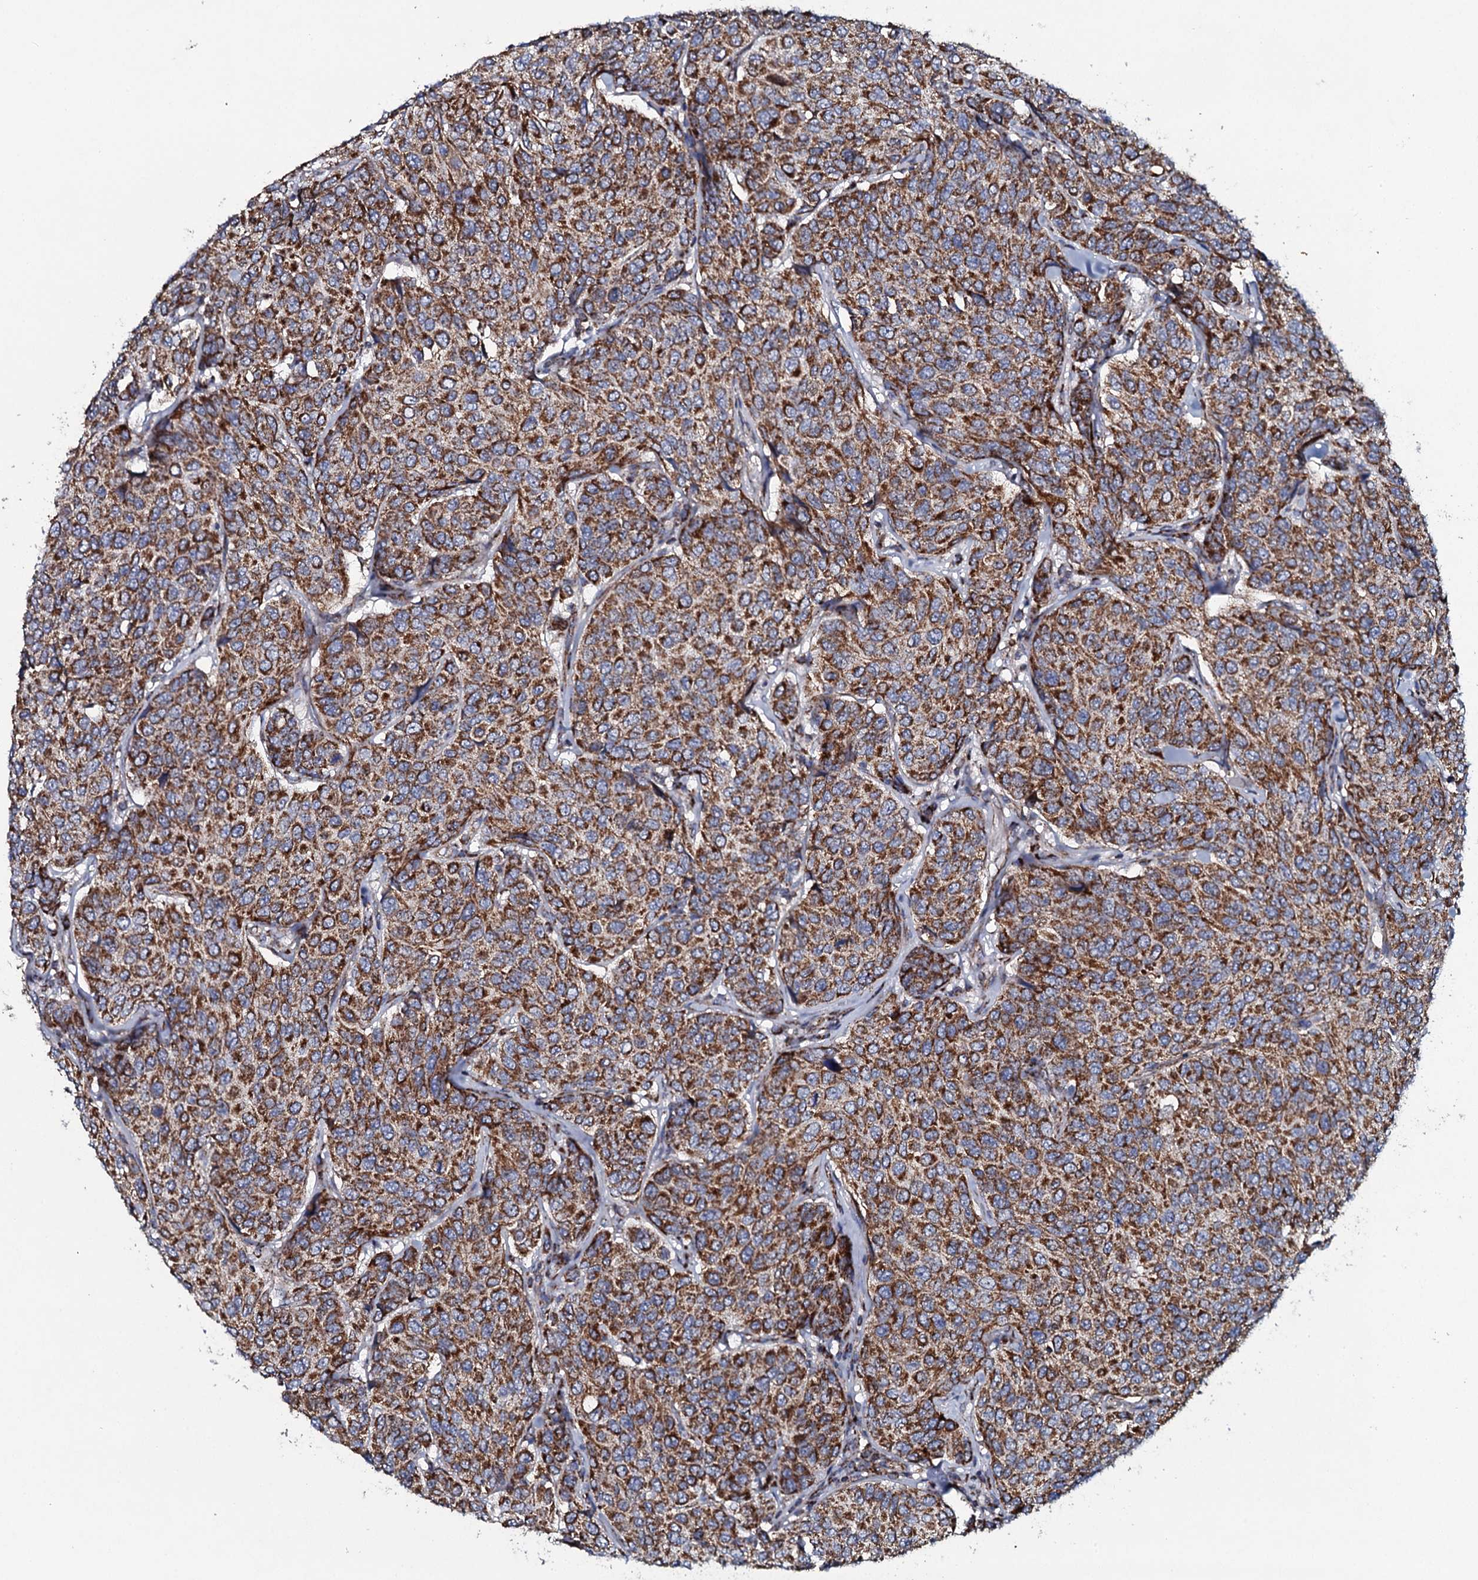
{"staining": {"intensity": "strong", "quantity": ">75%", "location": "cytoplasmic/membranous"}, "tissue": "breast cancer", "cell_type": "Tumor cells", "image_type": "cancer", "snomed": [{"axis": "morphology", "description": "Duct carcinoma"}, {"axis": "topography", "description": "Breast"}], "caption": "The photomicrograph demonstrates immunohistochemical staining of breast cancer. There is strong cytoplasmic/membranous staining is appreciated in approximately >75% of tumor cells.", "gene": "EVC2", "patient": {"sex": "female", "age": 55}}